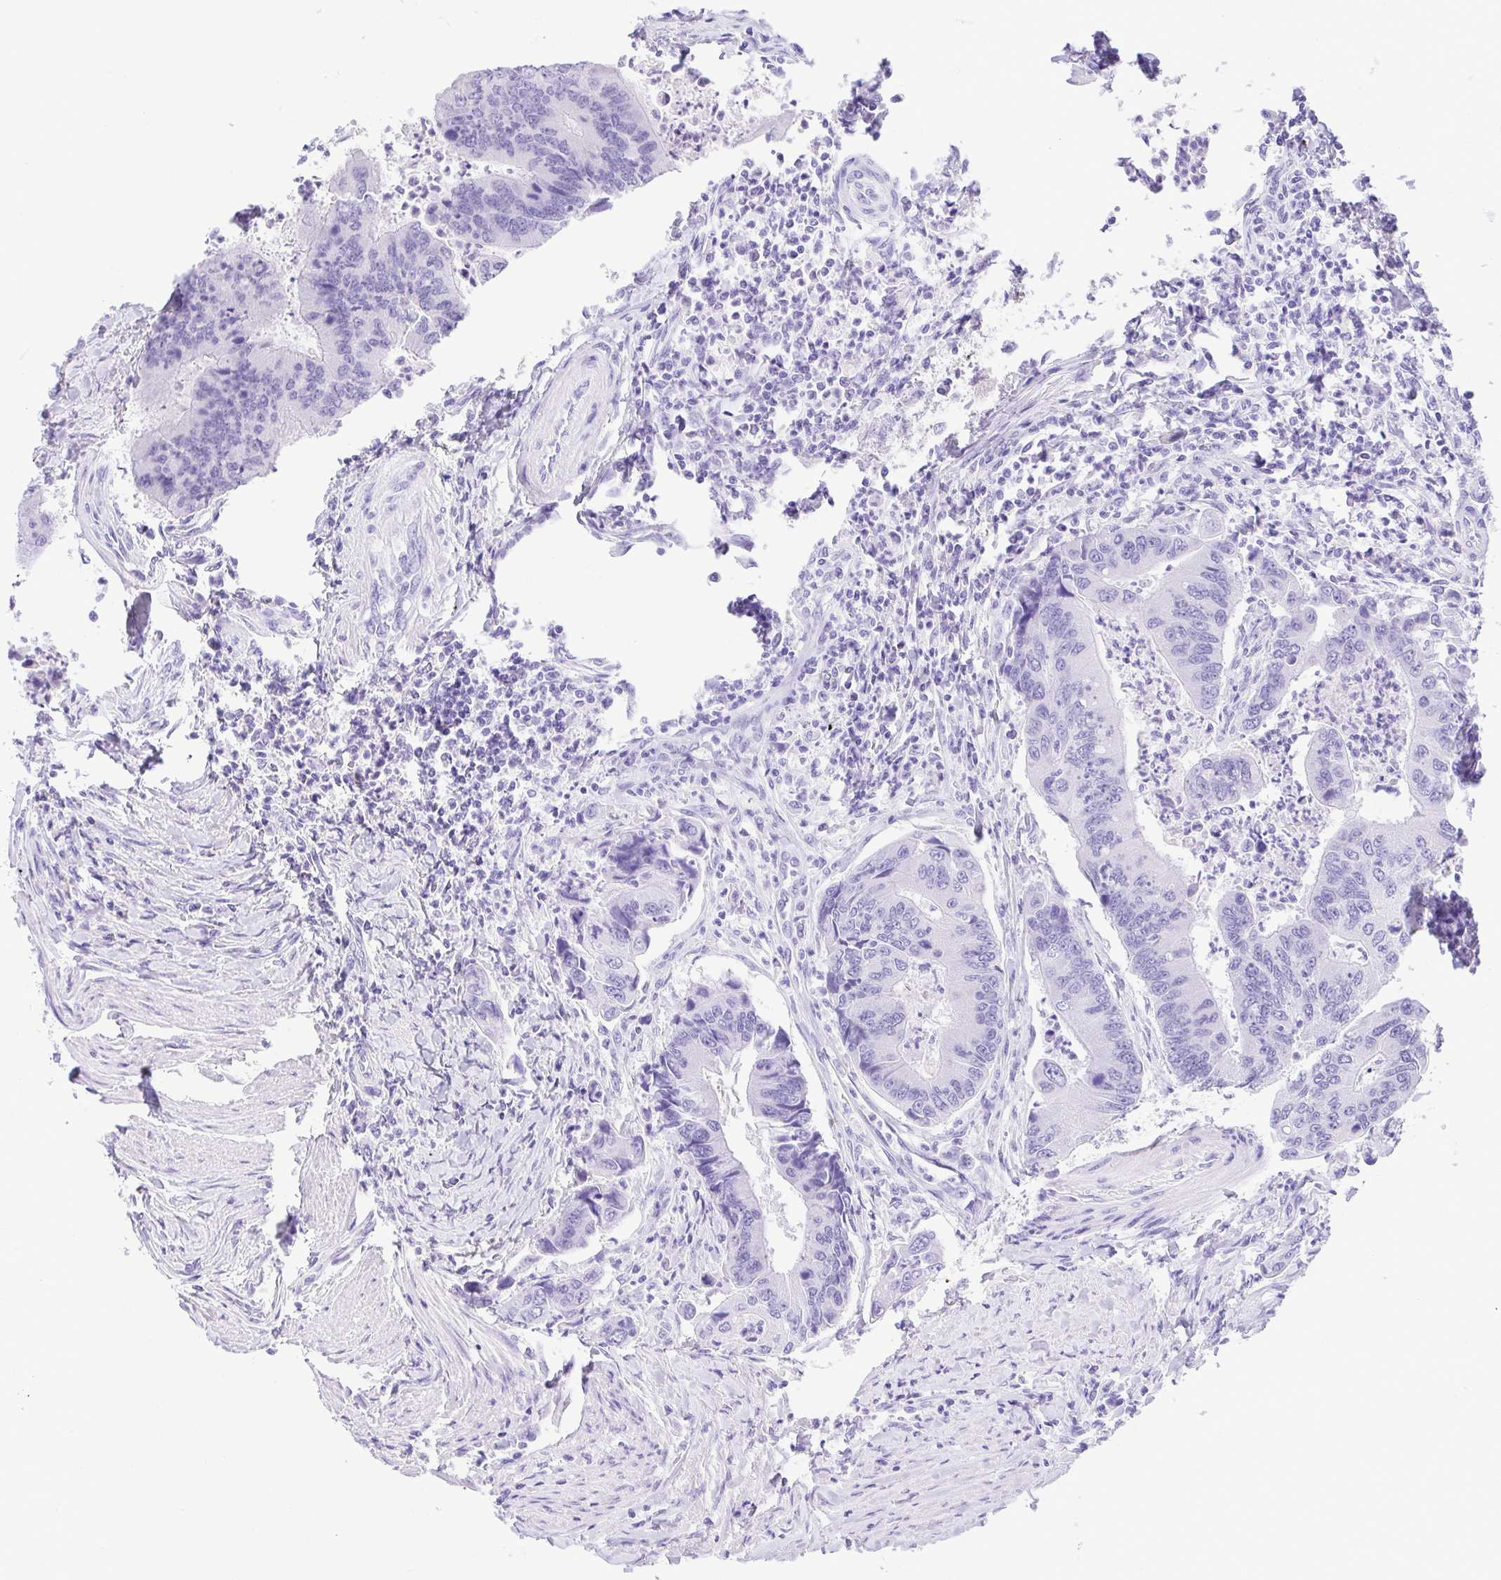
{"staining": {"intensity": "negative", "quantity": "none", "location": "none"}, "tissue": "colorectal cancer", "cell_type": "Tumor cells", "image_type": "cancer", "snomed": [{"axis": "morphology", "description": "Adenocarcinoma, NOS"}, {"axis": "topography", "description": "Colon"}], "caption": "Tumor cells are negative for brown protein staining in colorectal adenocarcinoma. (DAB immunohistochemistry (IHC) visualized using brightfield microscopy, high magnification).", "gene": "CDSN", "patient": {"sex": "female", "age": 67}}